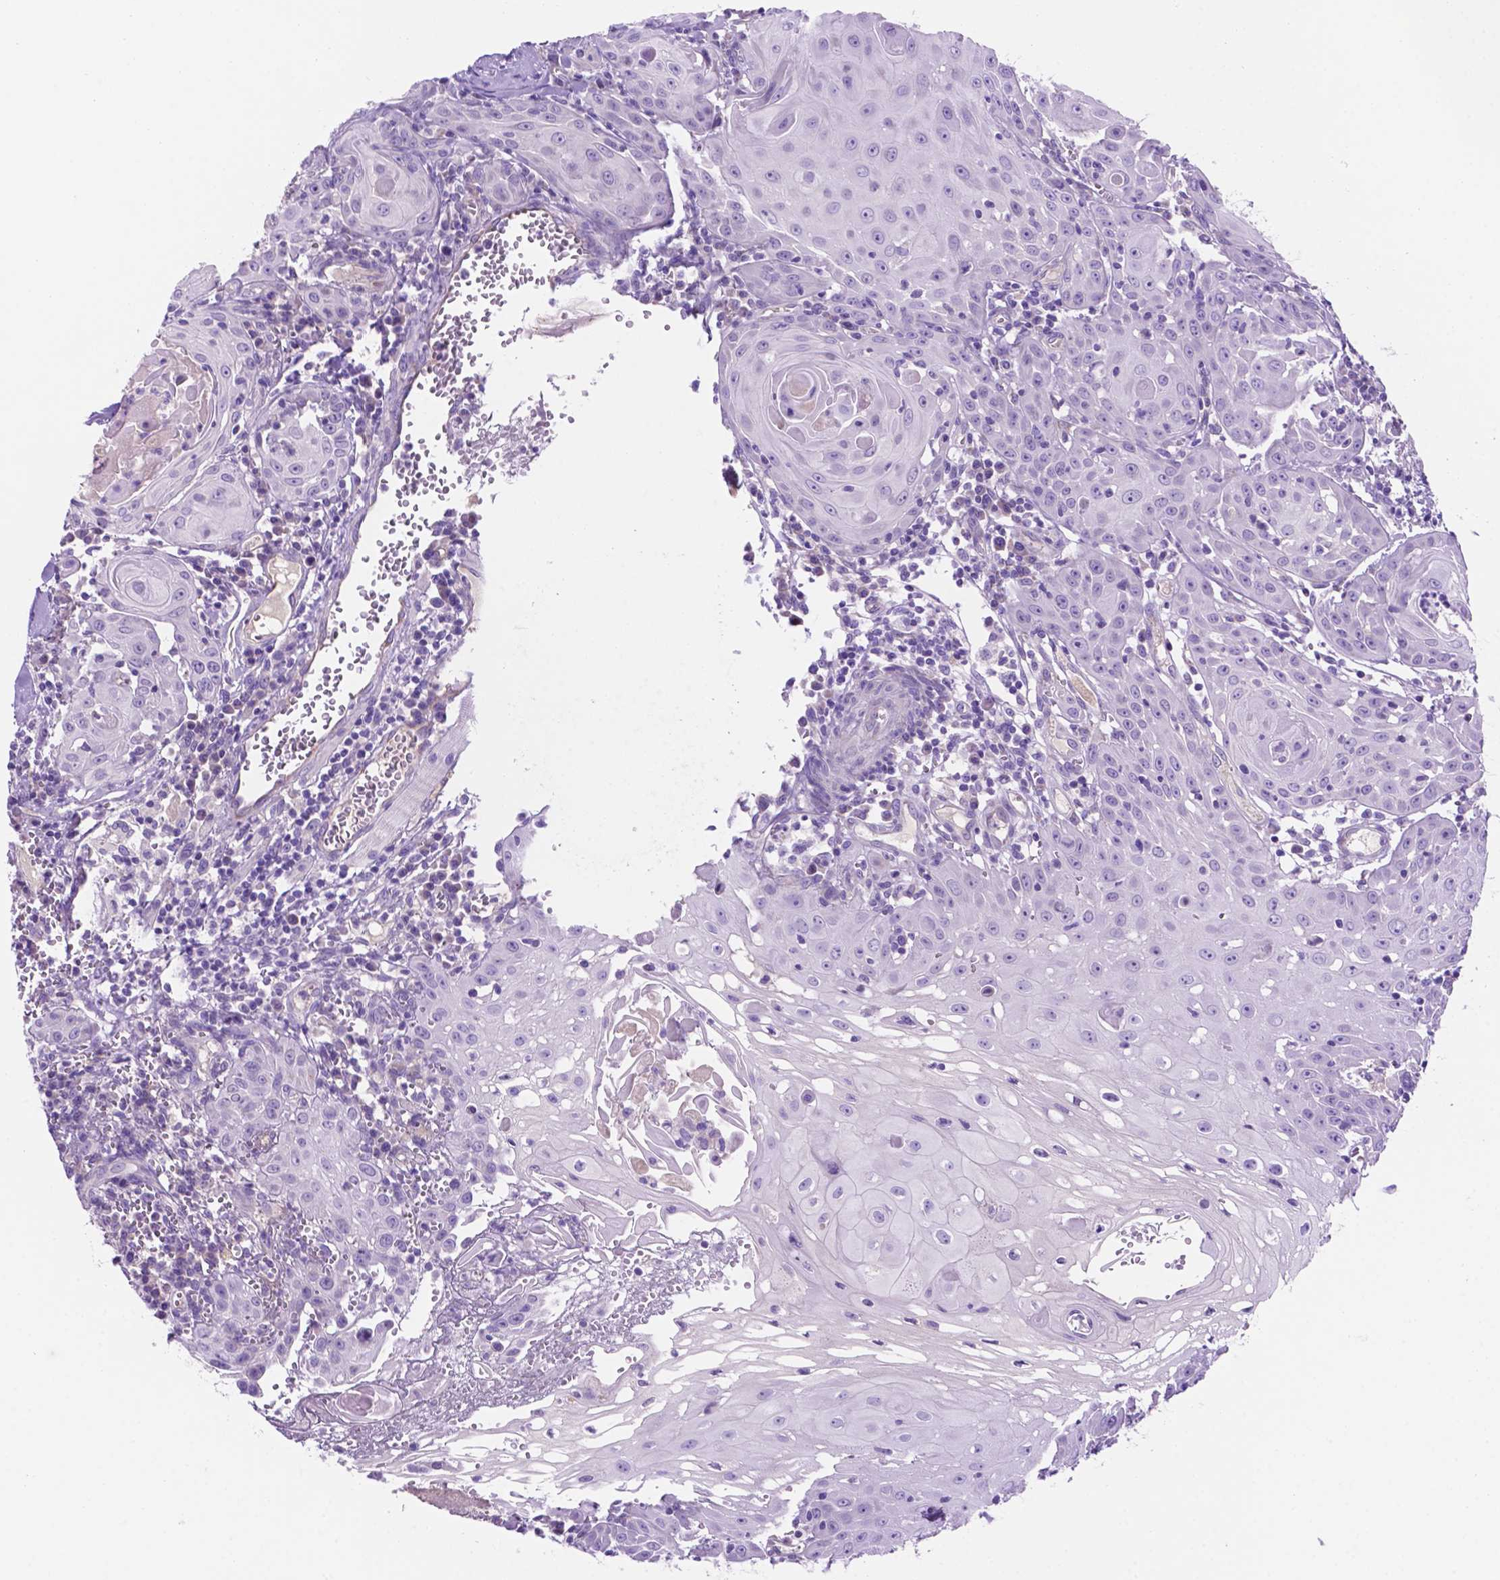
{"staining": {"intensity": "negative", "quantity": "none", "location": "none"}, "tissue": "head and neck cancer", "cell_type": "Tumor cells", "image_type": "cancer", "snomed": [{"axis": "morphology", "description": "Squamous cell carcinoma, NOS"}, {"axis": "topography", "description": "Head-Neck"}], "caption": "Protein analysis of head and neck cancer shows no significant staining in tumor cells.", "gene": "CEACAM7", "patient": {"sex": "female", "age": 80}}